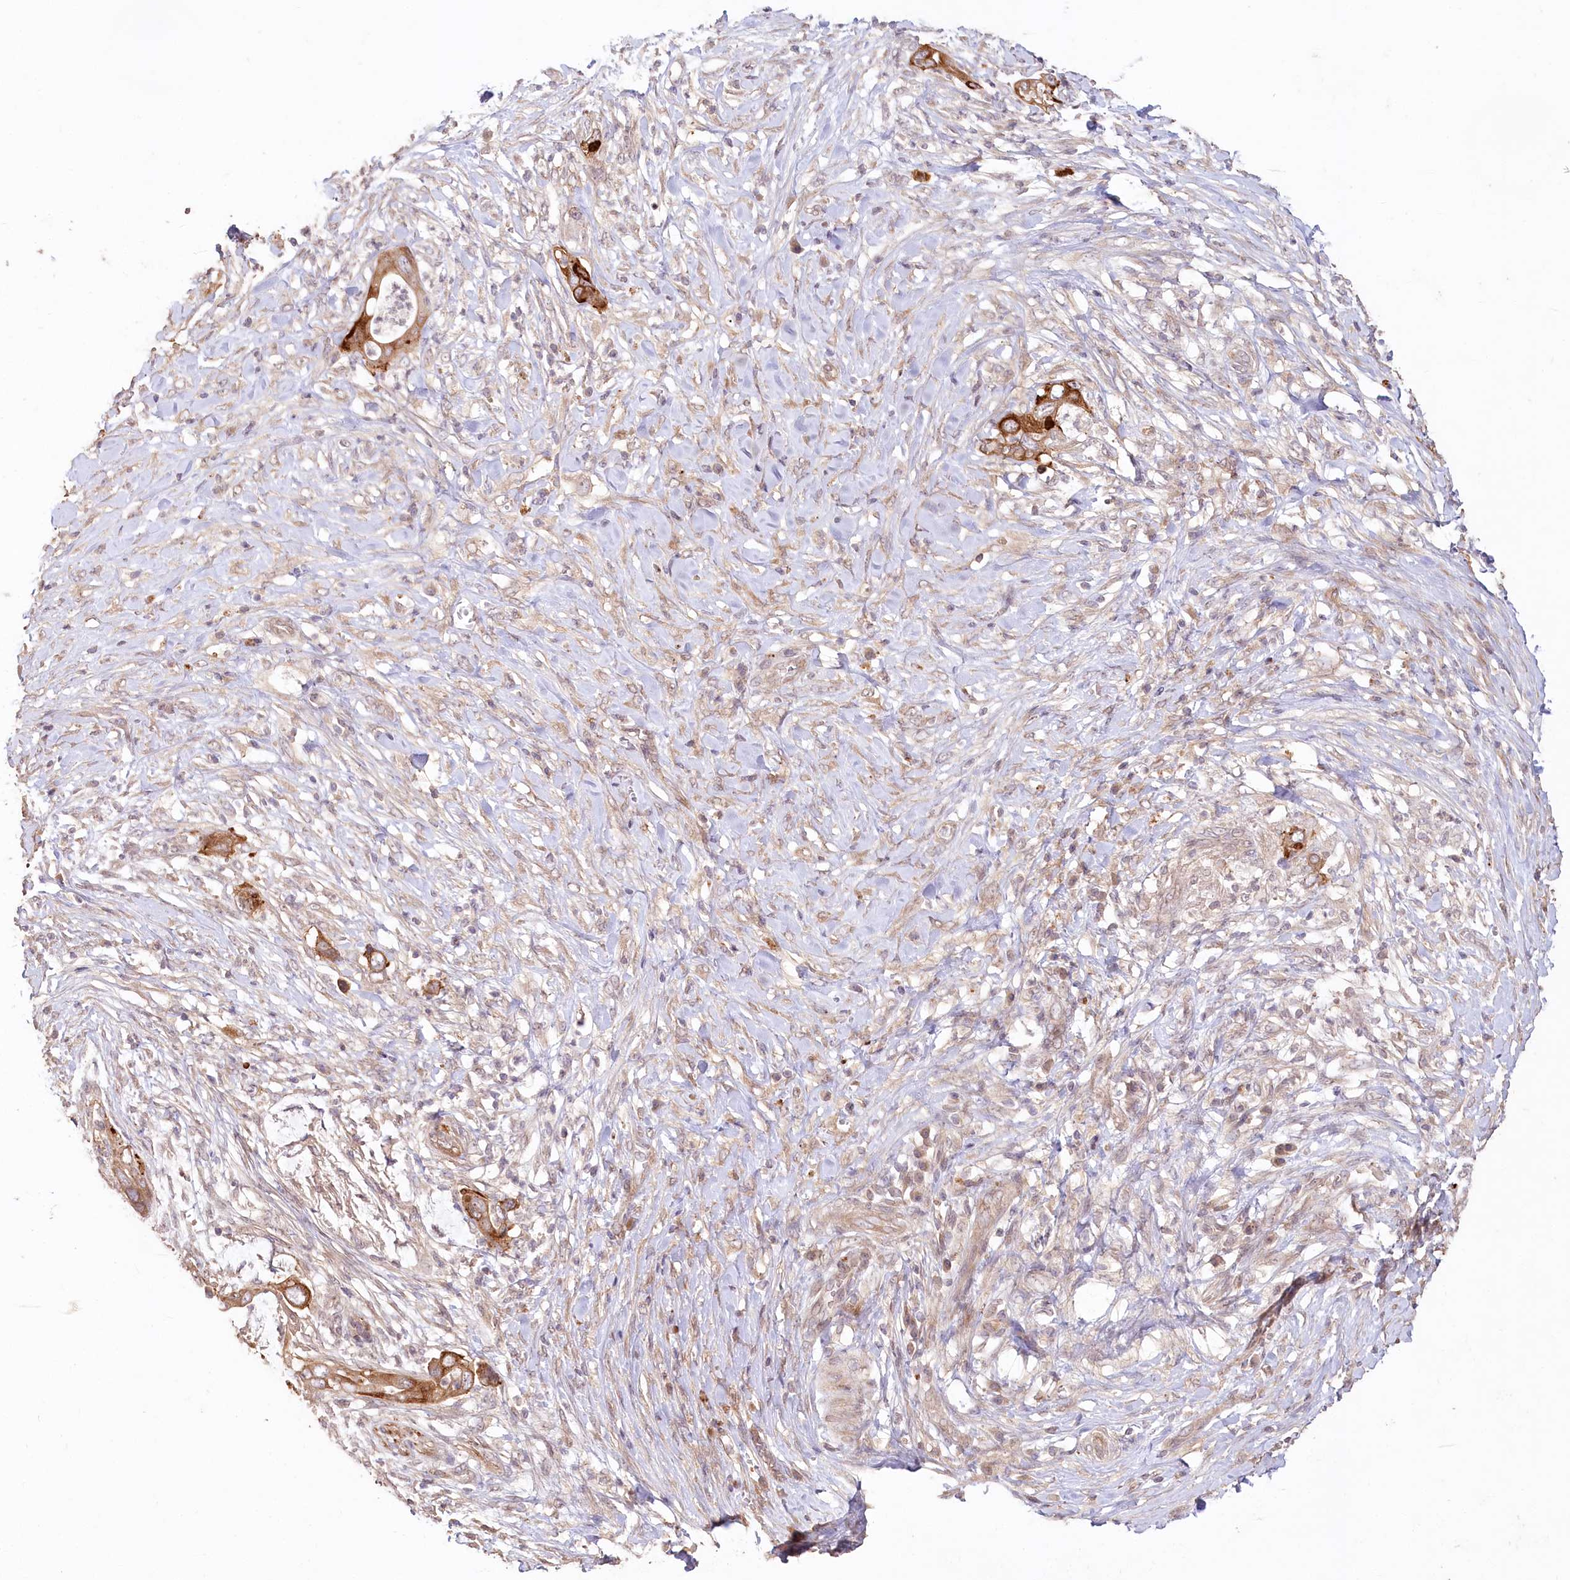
{"staining": {"intensity": "moderate", "quantity": ">75%", "location": "cytoplasmic/membranous"}, "tissue": "pancreatic cancer", "cell_type": "Tumor cells", "image_type": "cancer", "snomed": [{"axis": "morphology", "description": "Adenocarcinoma, NOS"}, {"axis": "topography", "description": "Pancreas"}], "caption": "Human pancreatic cancer (adenocarcinoma) stained with a brown dye displays moderate cytoplasmic/membranous positive expression in about >75% of tumor cells.", "gene": "IRAK1BP1", "patient": {"sex": "male", "age": 75}}